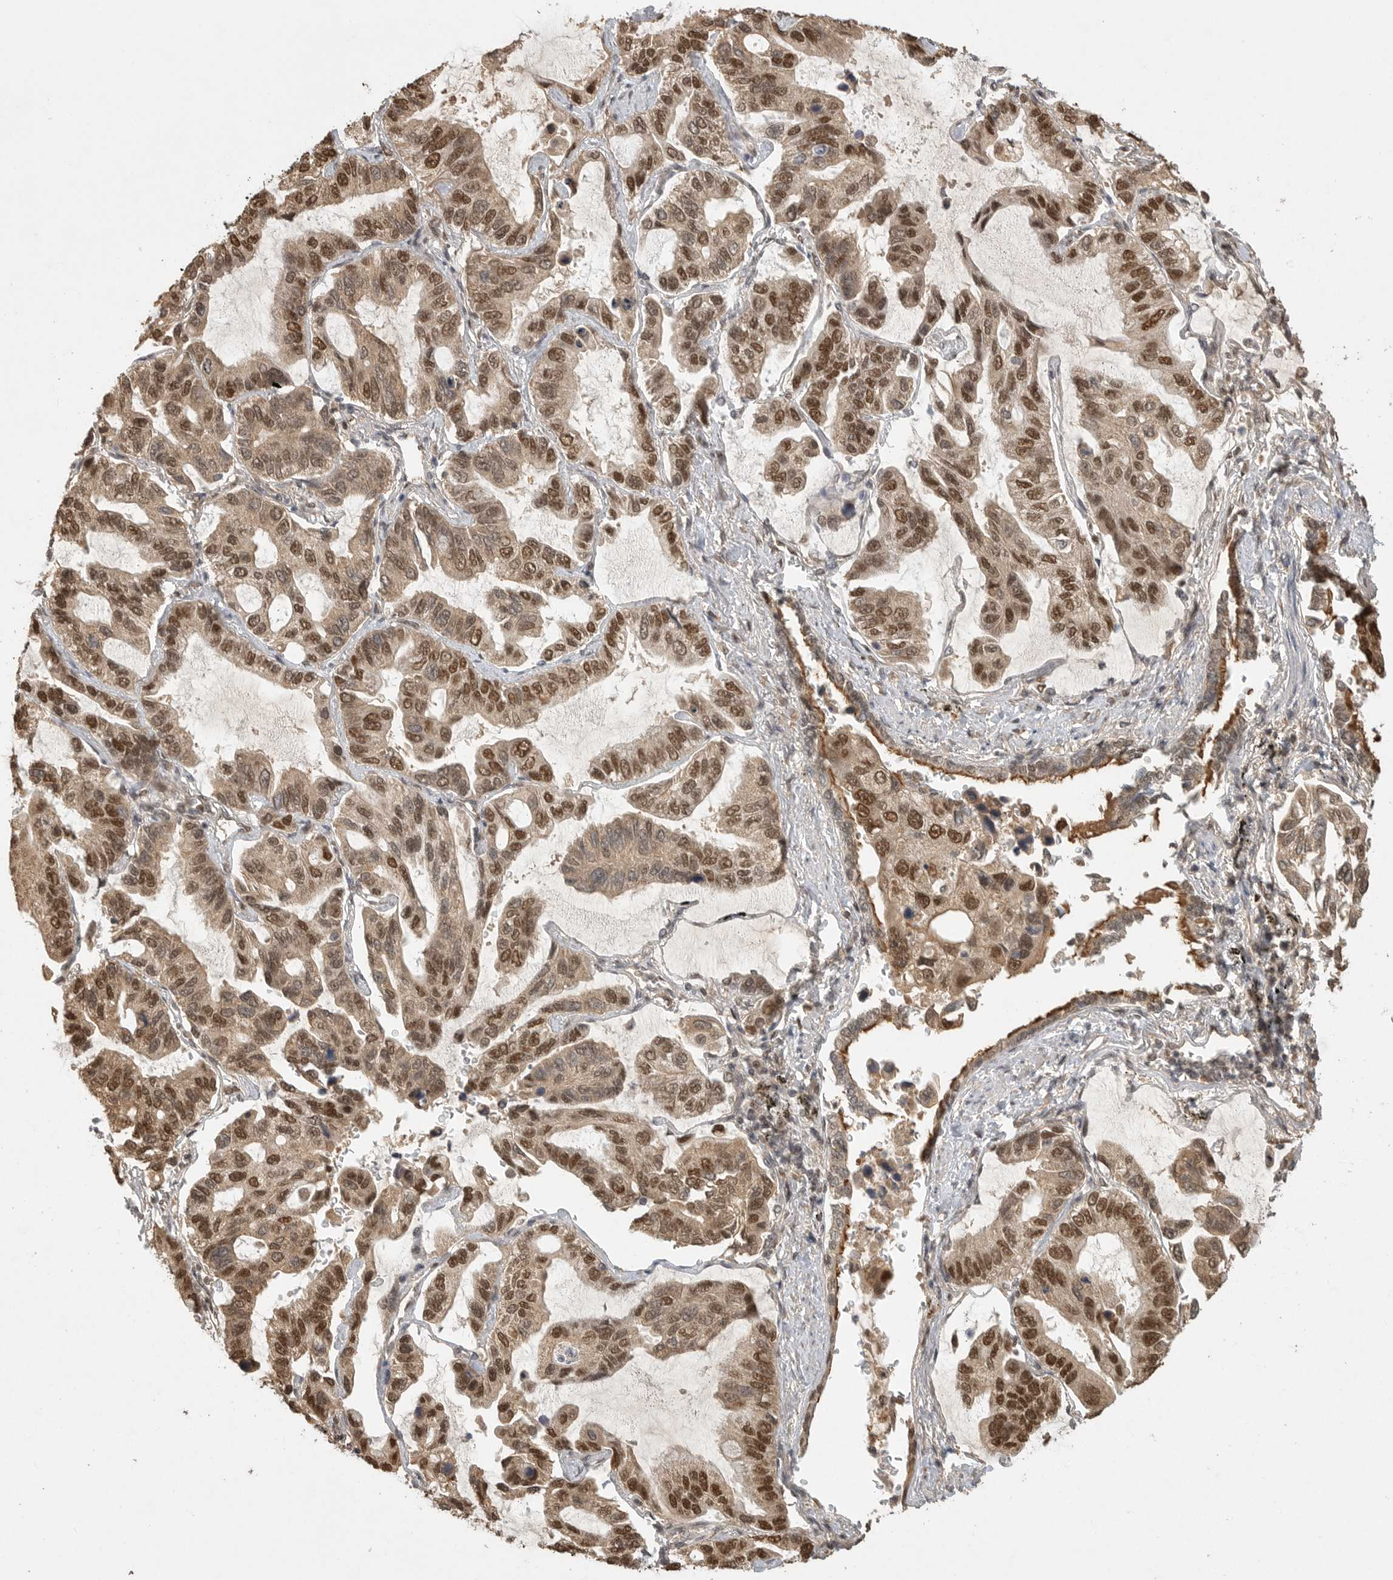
{"staining": {"intensity": "strong", "quantity": ">75%", "location": "cytoplasmic/membranous,nuclear"}, "tissue": "lung cancer", "cell_type": "Tumor cells", "image_type": "cancer", "snomed": [{"axis": "morphology", "description": "Adenocarcinoma, NOS"}, {"axis": "topography", "description": "Lung"}], "caption": "A high-resolution histopathology image shows IHC staining of adenocarcinoma (lung), which shows strong cytoplasmic/membranous and nuclear expression in about >75% of tumor cells.", "gene": "DFFA", "patient": {"sex": "male", "age": 64}}